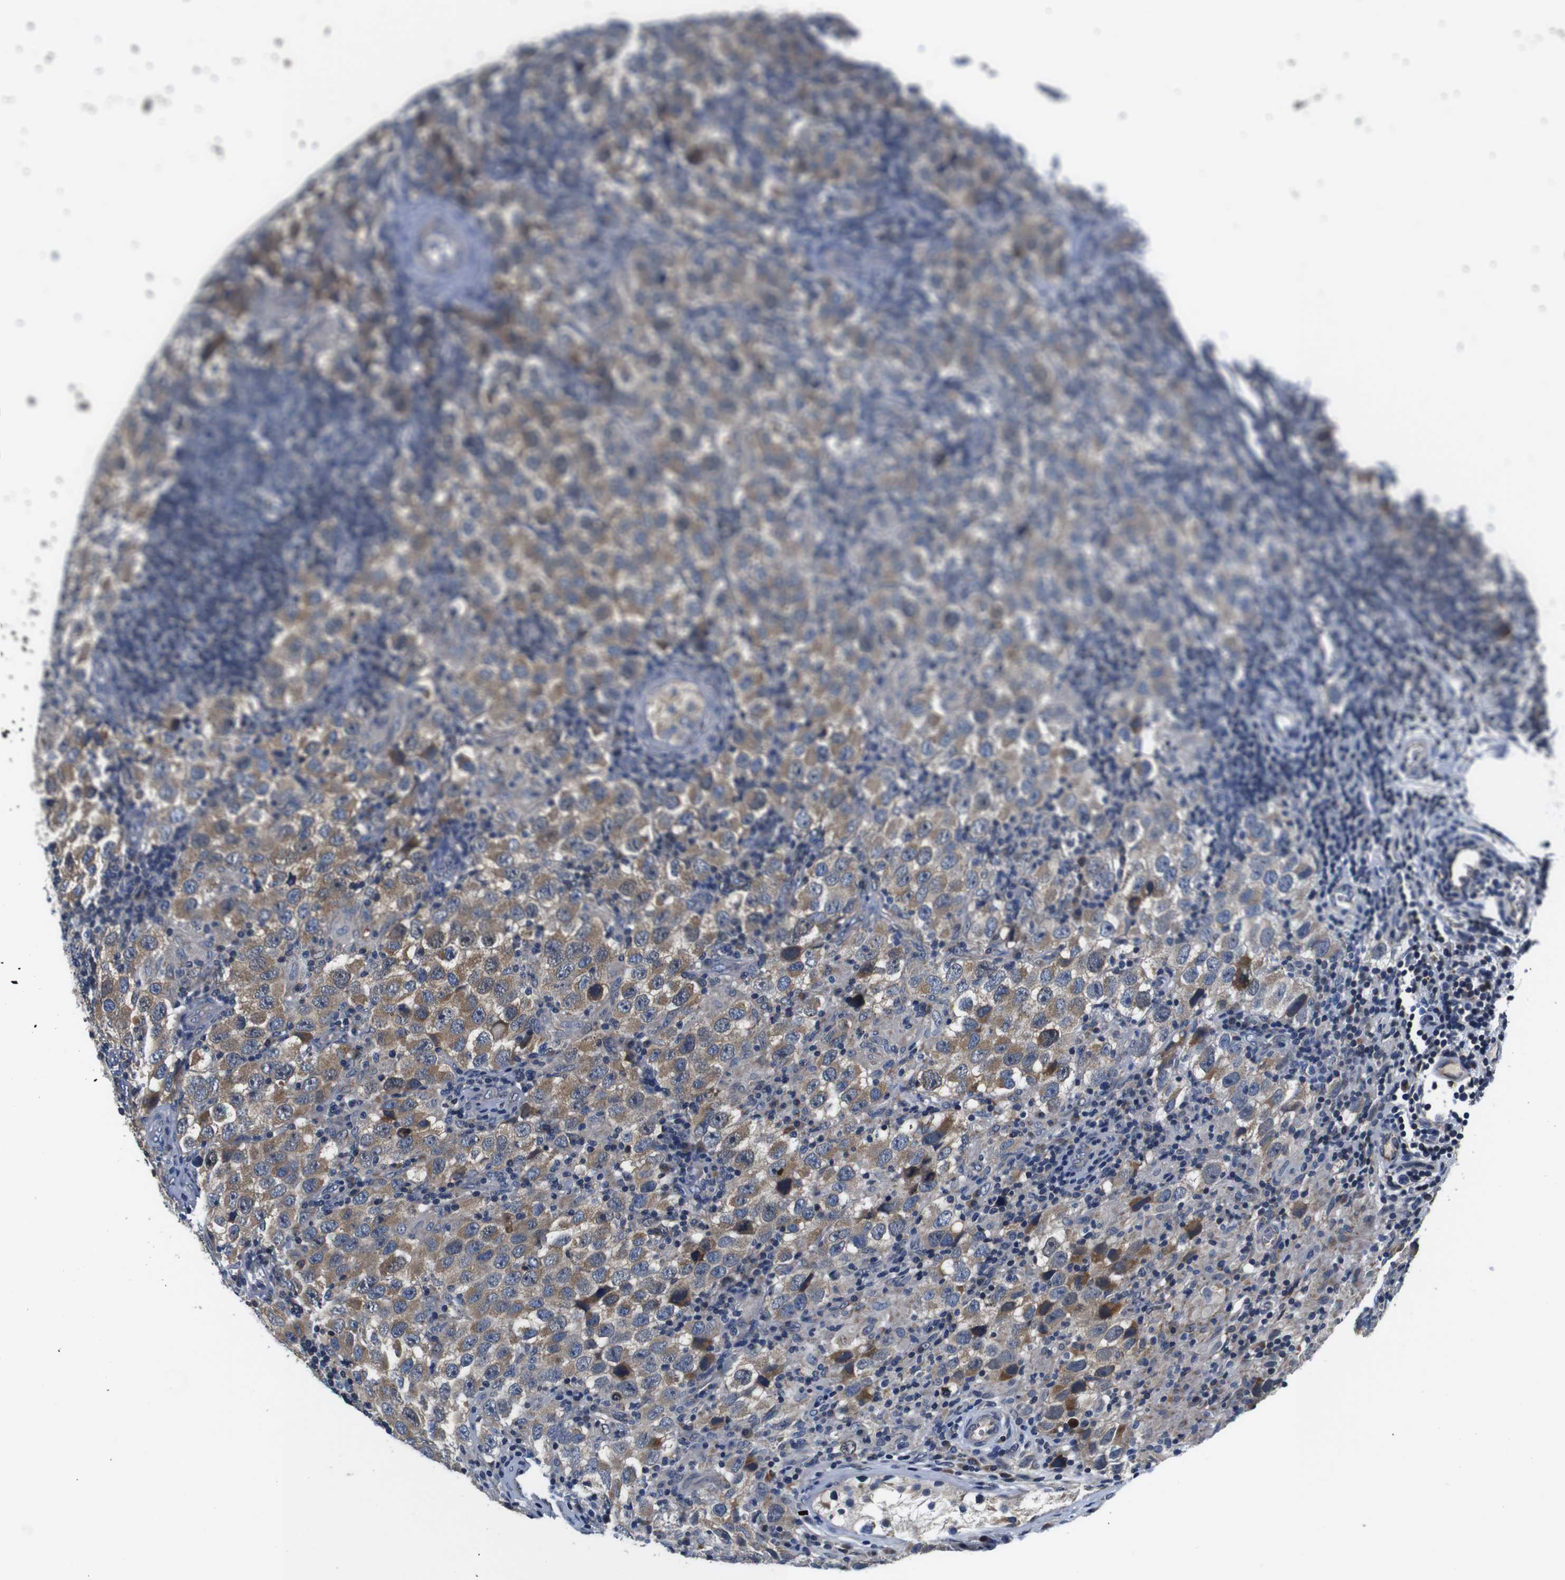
{"staining": {"intensity": "moderate", "quantity": ">75%", "location": "cytoplasmic/membranous"}, "tissue": "testis cancer", "cell_type": "Tumor cells", "image_type": "cancer", "snomed": [{"axis": "morphology", "description": "Carcinoma, Embryonal, NOS"}, {"axis": "topography", "description": "Testis"}], "caption": "Testis cancer stained with a protein marker displays moderate staining in tumor cells.", "gene": "FKBP14", "patient": {"sex": "male", "age": 21}}